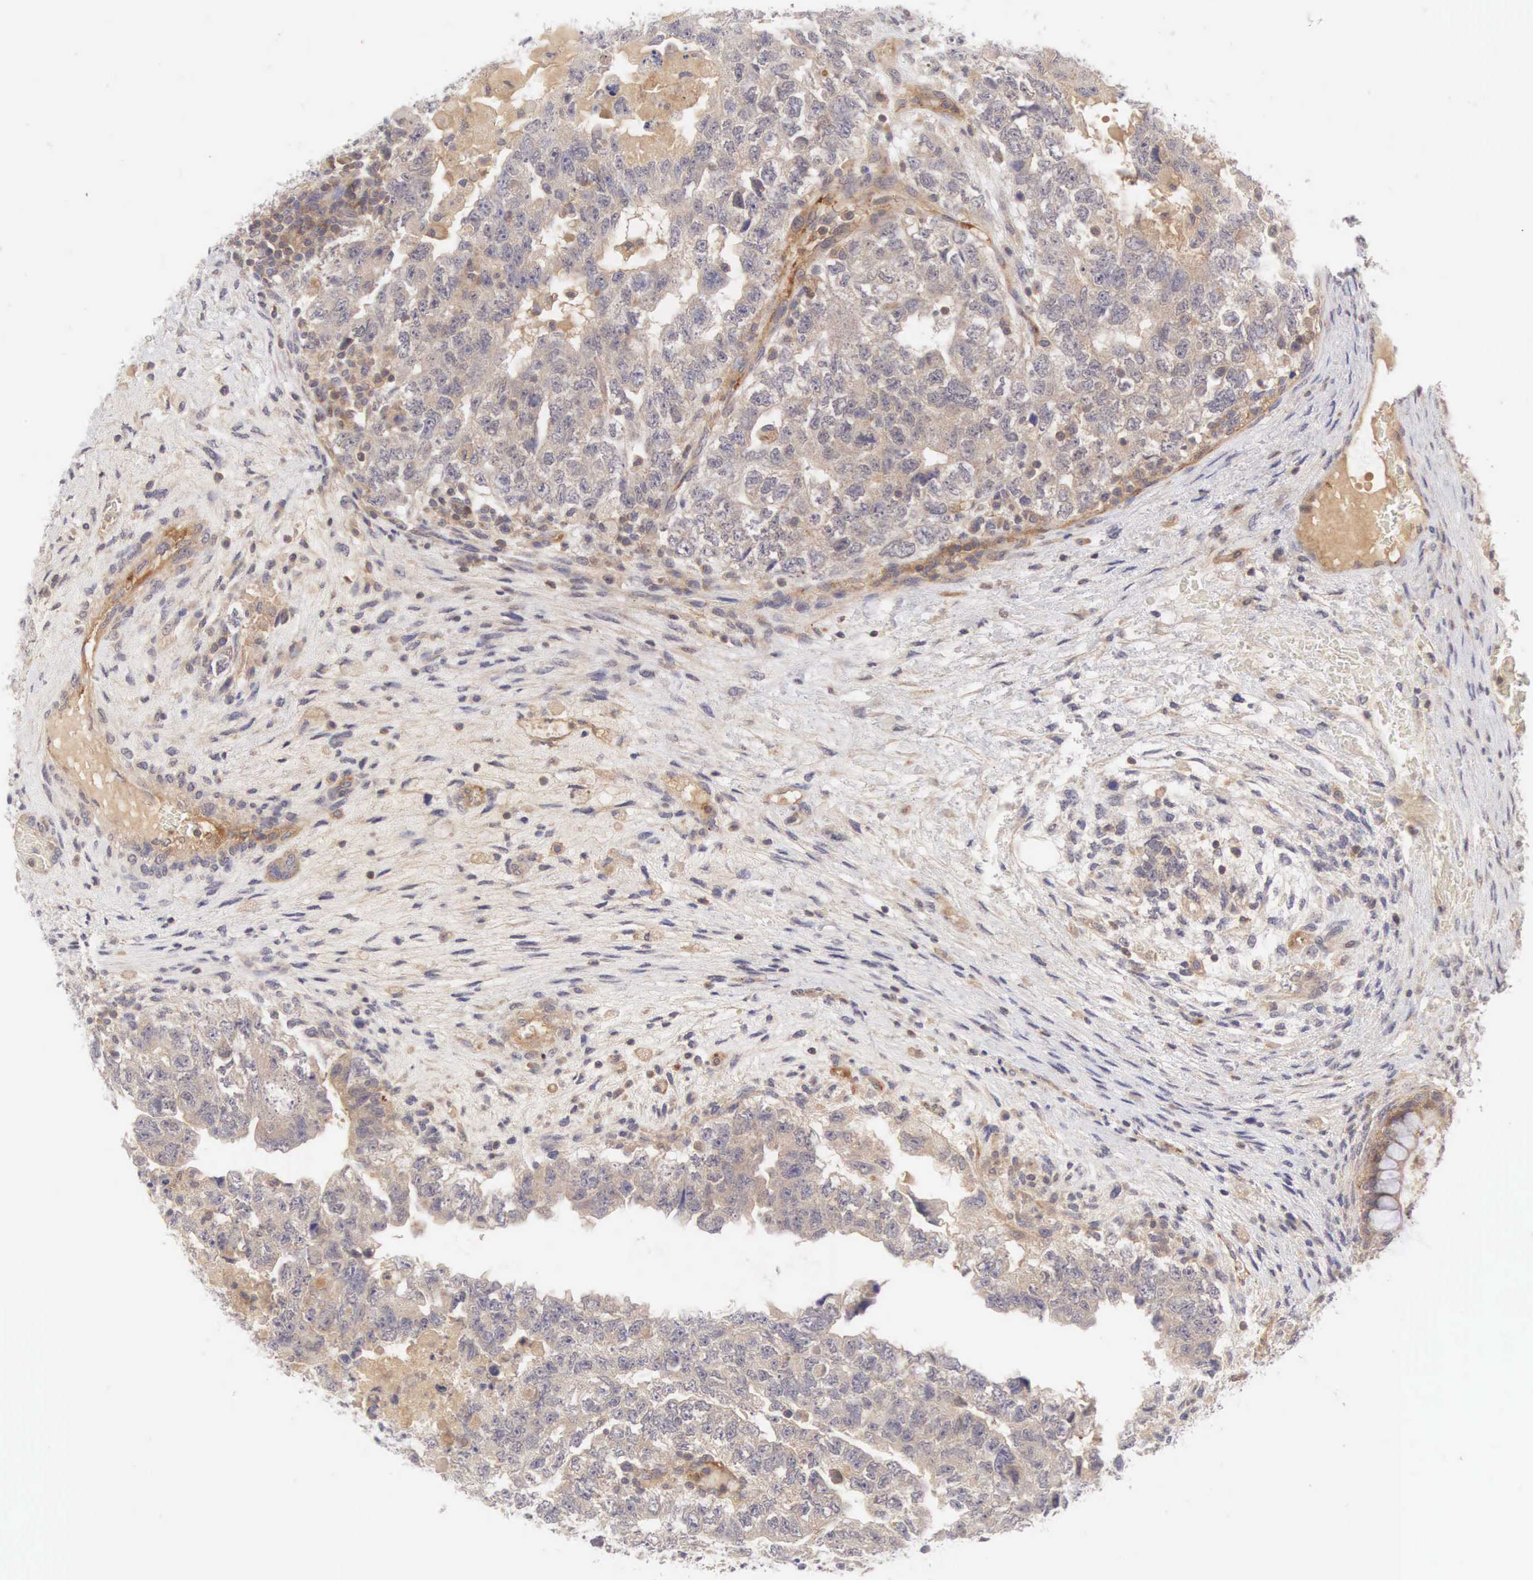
{"staining": {"intensity": "weak", "quantity": ">75%", "location": "cytoplasmic/membranous"}, "tissue": "testis cancer", "cell_type": "Tumor cells", "image_type": "cancer", "snomed": [{"axis": "morphology", "description": "Carcinoma, Embryonal, NOS"}, {"axis": "topography", "description": "Testis"}], "caption": "Immunohistochemical staining of human testis cancer shows low levels of weak cytoplasmic/membranous positivity in approximately >75% of tumor cells.", "gene": "CD1A", "patient": {"sex": "male", "age": 36}}